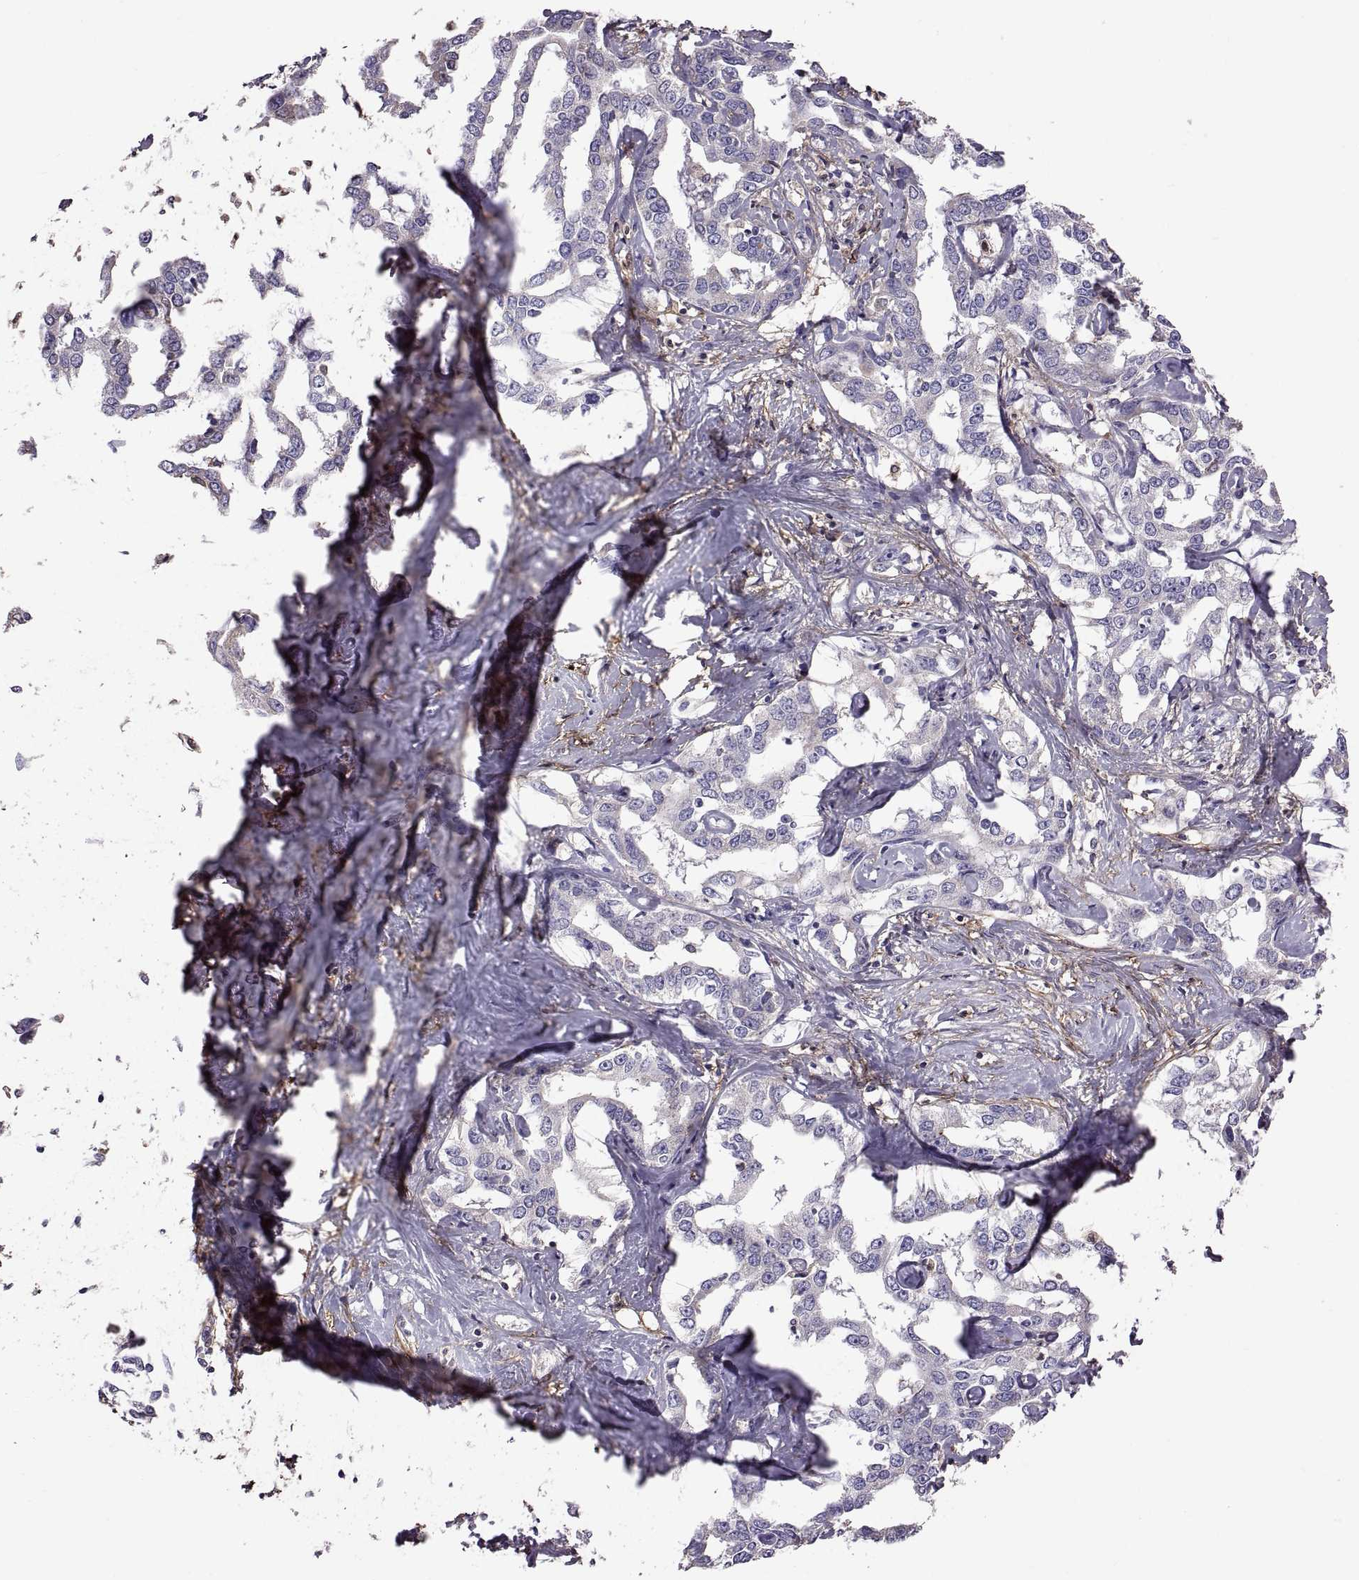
{"staining": {"intensity": "negative", "quantity": "none", "location": "none"}, "tissue": "liver cancer", "cell_type": "Tumor cells", "image_type": "cancer", "snomed": [{"axis": "morphology", "description": "Cholangiocarcinoma"}, {"axis": "topography", "description": "Liver"}], "caption": "The immunohistochemistry histopathology image has no significant staining in tumor cells of liver cancer tissue.", "gene": "EMILIN2", "patient": {"sex": "male", "age": 59}}